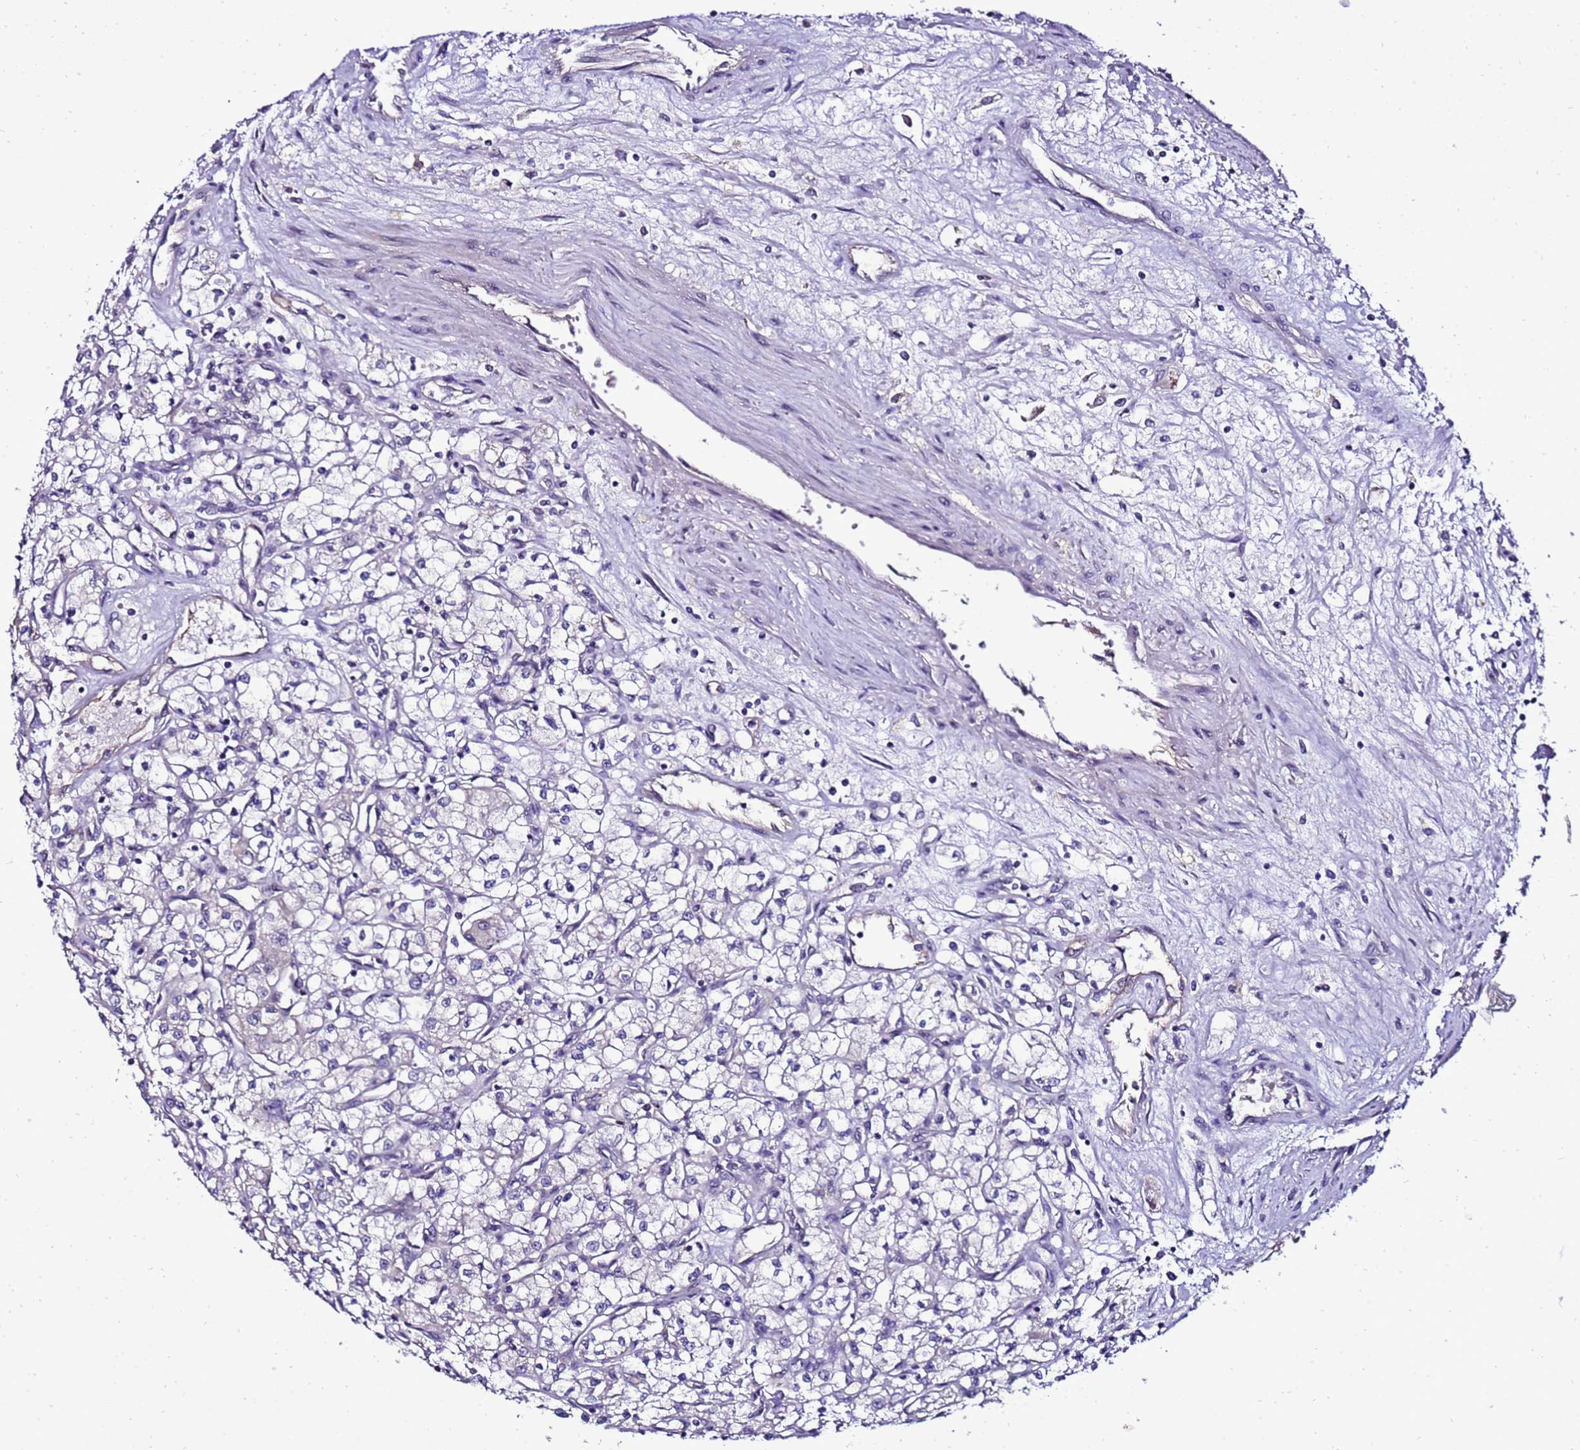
{"staining": {"intensity": "negative", "quantity": "none", "location": "none"}, "tissue": "renal cancer", "cell_type": "Tumor cells", "image_type": "cancer", "snomed": [{"axis": "morphology", "description": "Adenocarcinoma, NOS"}, {"axis": "topography", "description": "Kidney"}], "caption": "The micrograph shows no staining of tumor cells in renal cancer.", "gene": "C19orf47", "patient": {"sex": "male", "age": 59}}